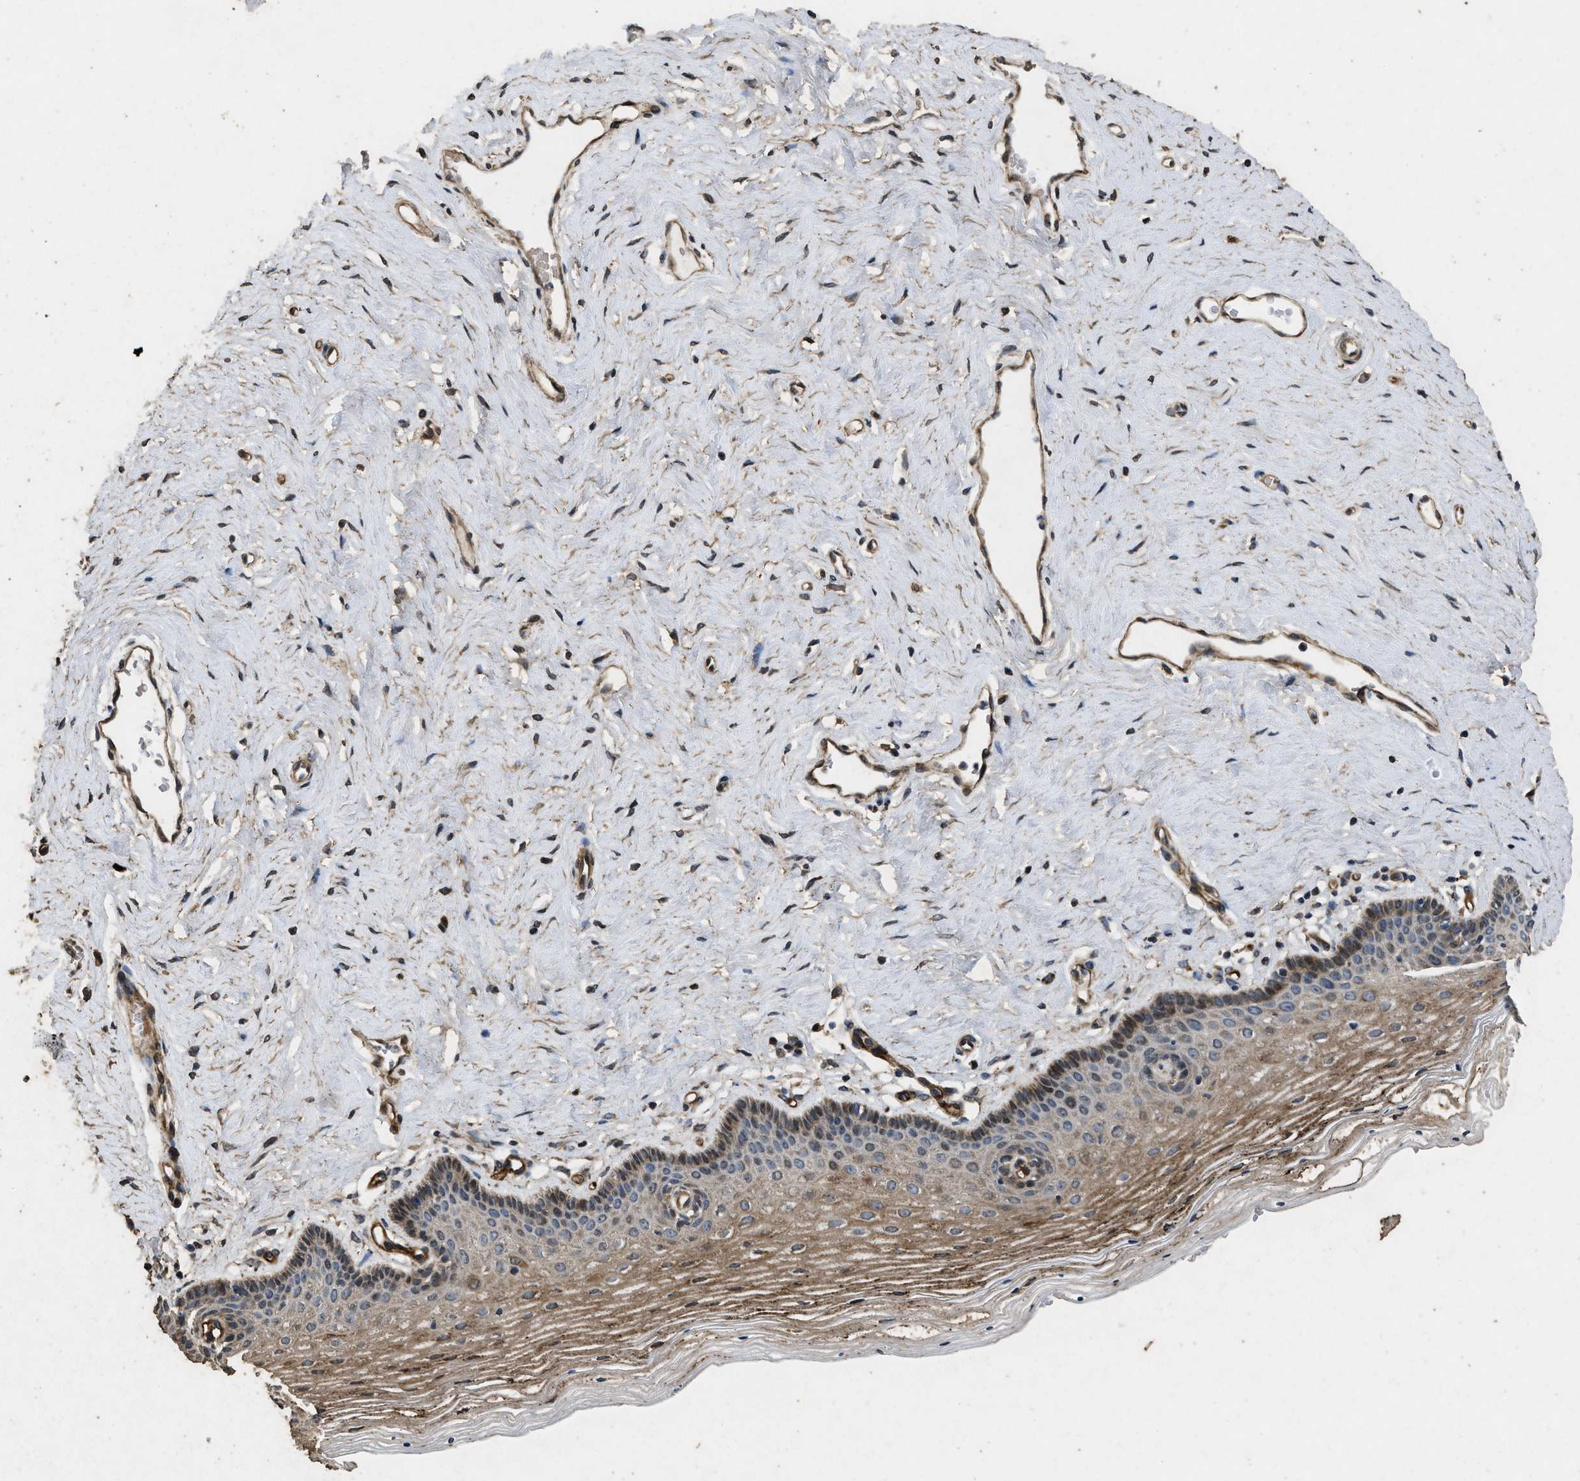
{"staining": {"intensity": "moderate", "quantity": "25%-75%", "location": "cytoplasmic/membranous"}, "tissue": "vagina", "cell_type": "Squamous epithelial cells", "image_type": "normal", "snomed": [{"axis": "morphology", "description": "Normal tissue, NOS"}, {"axis": "topography", "description": "Vagina"}], "caption": "Immunohistochemistry (IHC) photomicrograph of normal vagina stained for a protein (brown), which exhibits medium levels of moderate cytoplasmic/membranous positivity in approximately 25%-75% of squamous epithelial cells.", "gene": "HSPA12B", "patient": {"sex": "female", "age": 32}}